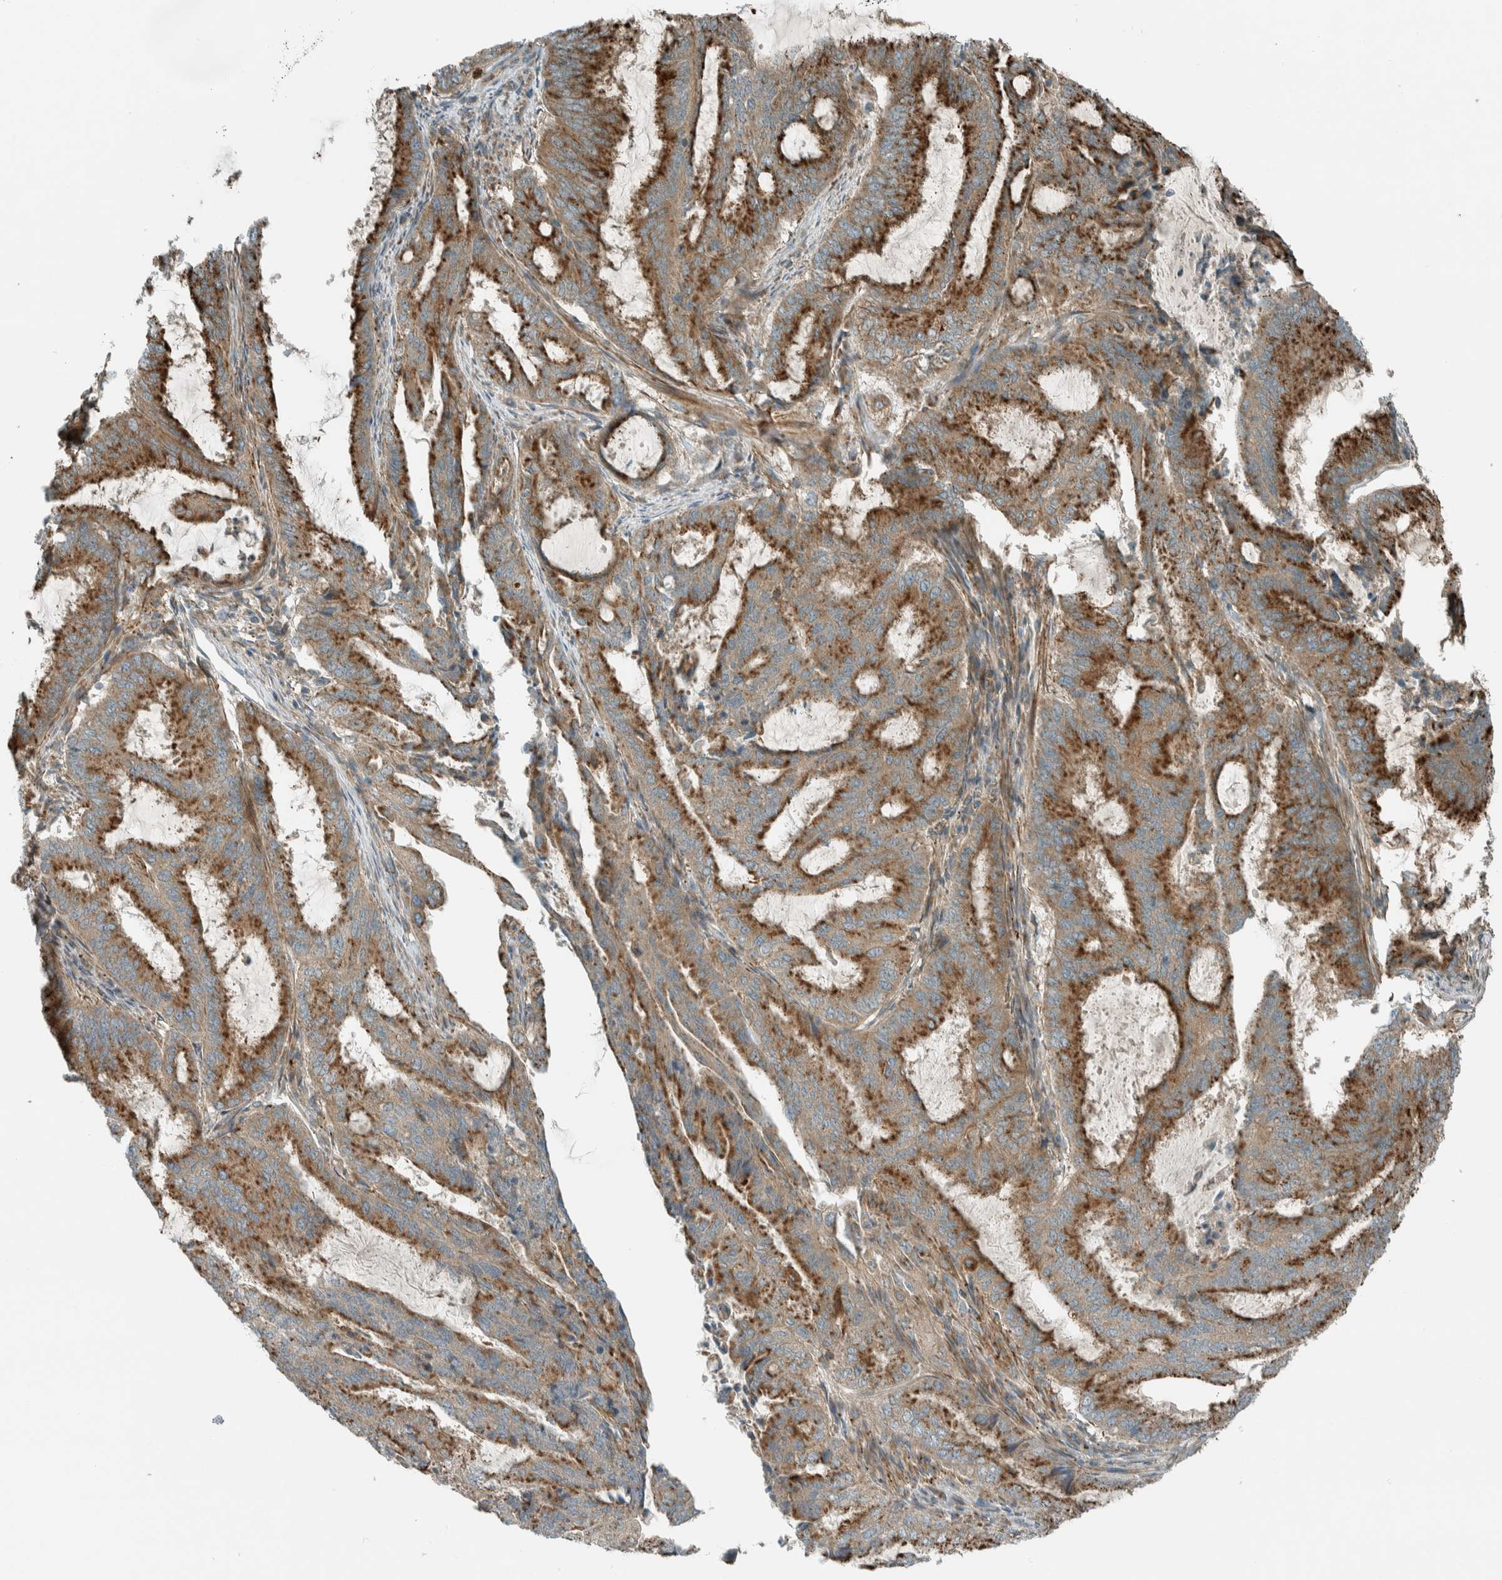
{"staining": {"intensity": "strong", "quantity": ">75%", "location": "cytoplasmic/membranous"}, "tissue": "endometrial cancer", "cell_type": "Tumor cells", "image_type": "cancer", "snomed": [{"axis": "morphology", "description": "Adenocarcinoma, NOS"}, {"axis": "topography", "description": "Endometrium"}], "caption": "Strong cytoplasmic/membranous positivity for a protein is seen in approximately >75% of tumor cells of endometrial cancer (adenocarcinoma) using IHC.", "gene": "EXOC7", "patient": {"sex": "female", "age": 51}}